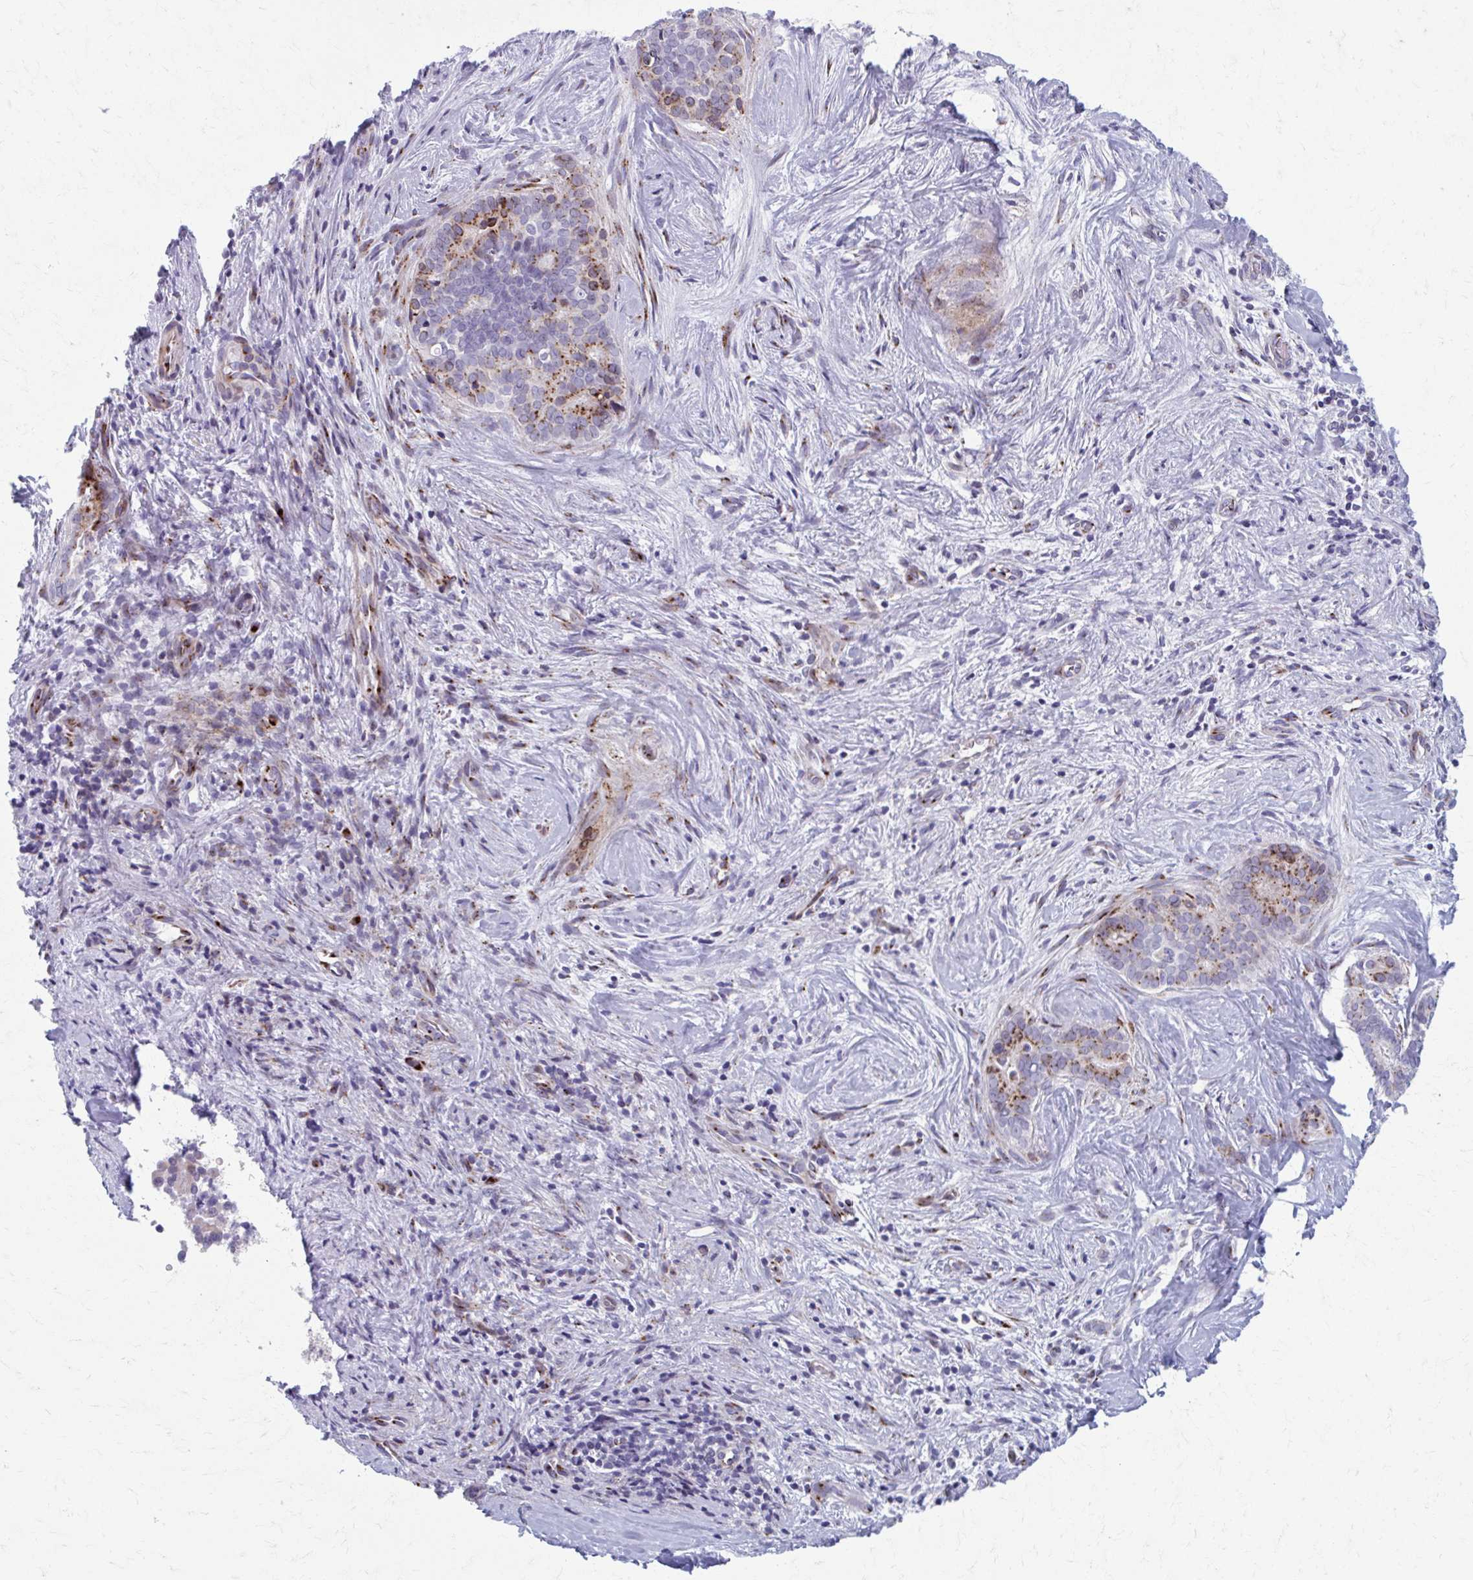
{"staining": {"intensity": "strong", "quantity": "<25%", "location": "cytoplasmic/membranous"}, "tissue": "liver cancer", "cell_type": "Tumor cells", "image_type": "cancer", "snomed": [{"axis": "morphology", "description": "Cholangiocarcinoma"}, {"axis": "topography", "description": "Liver"}], "caption": "This histopathology image shows liver cholangiocarcinoma stained with immunohistochemistry to label a protein in brown. The cytoplasmic/membranous of tumor cells show strong positivity for the protein. Nuclei are counter-stained blue.", "gene": "OLFM2", "patient": {"sex": "female", "age": 64}}